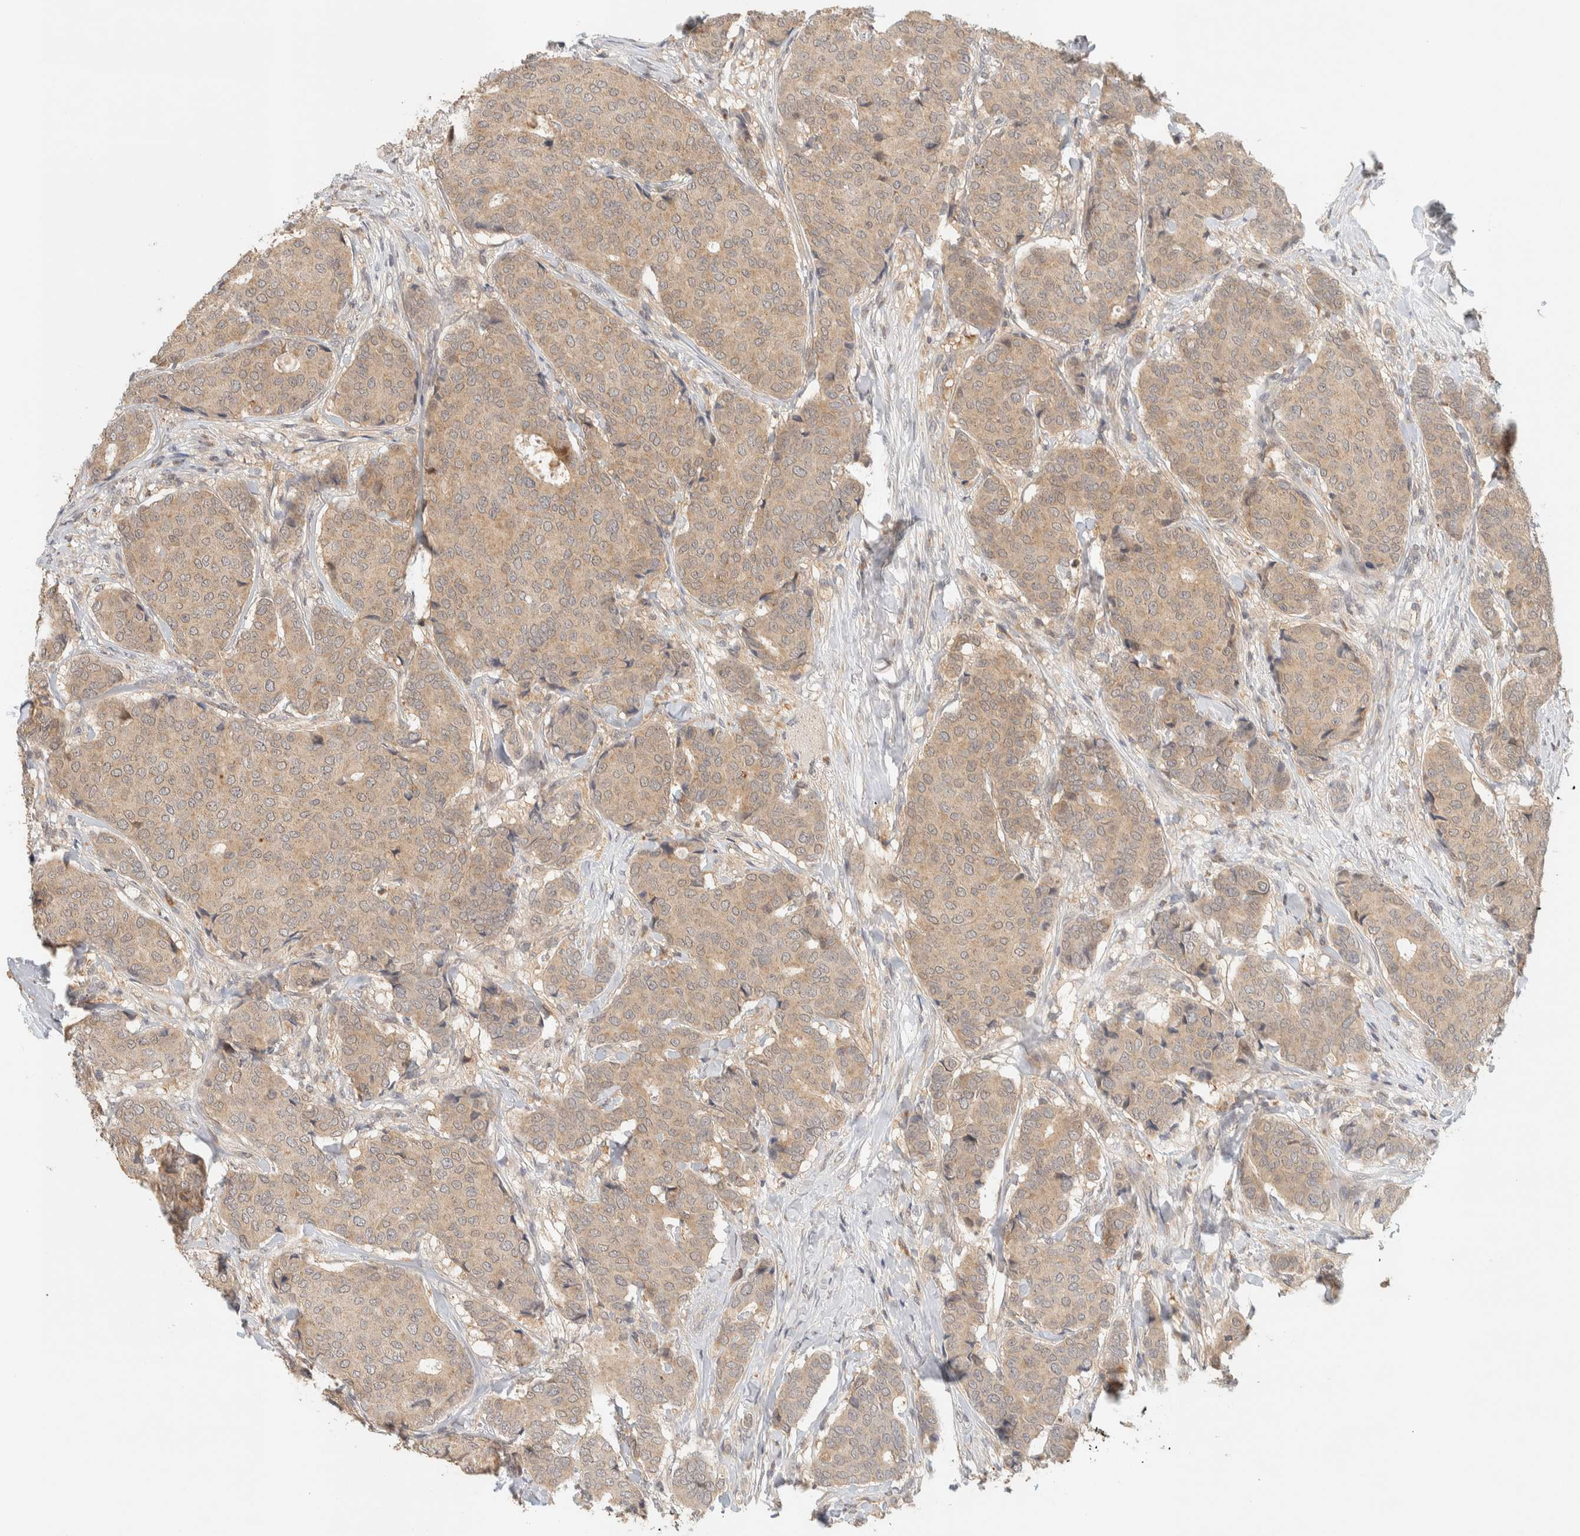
{"staining": {"intensity": "weak", "quantity": ">75%", "location": "cytoplasmic/membranous"}, "tissue": "breast cancer", "cell_type": "Tumor cells", "image_type": "cancer", "snomed": [{"axis": "morphology", "description": "Duct carcinoma"}, {"axis": "topography", "description": "Breast"}], "caption": "Weak cytoplasmic/membranous positivity for a protein is present in approximately >75% of tumor cells of breast invasive ductal carcinoma using immunohistochemistry (IHC).", "gene": "ITPA", "patient": {"sex": "female", "age": 75}}